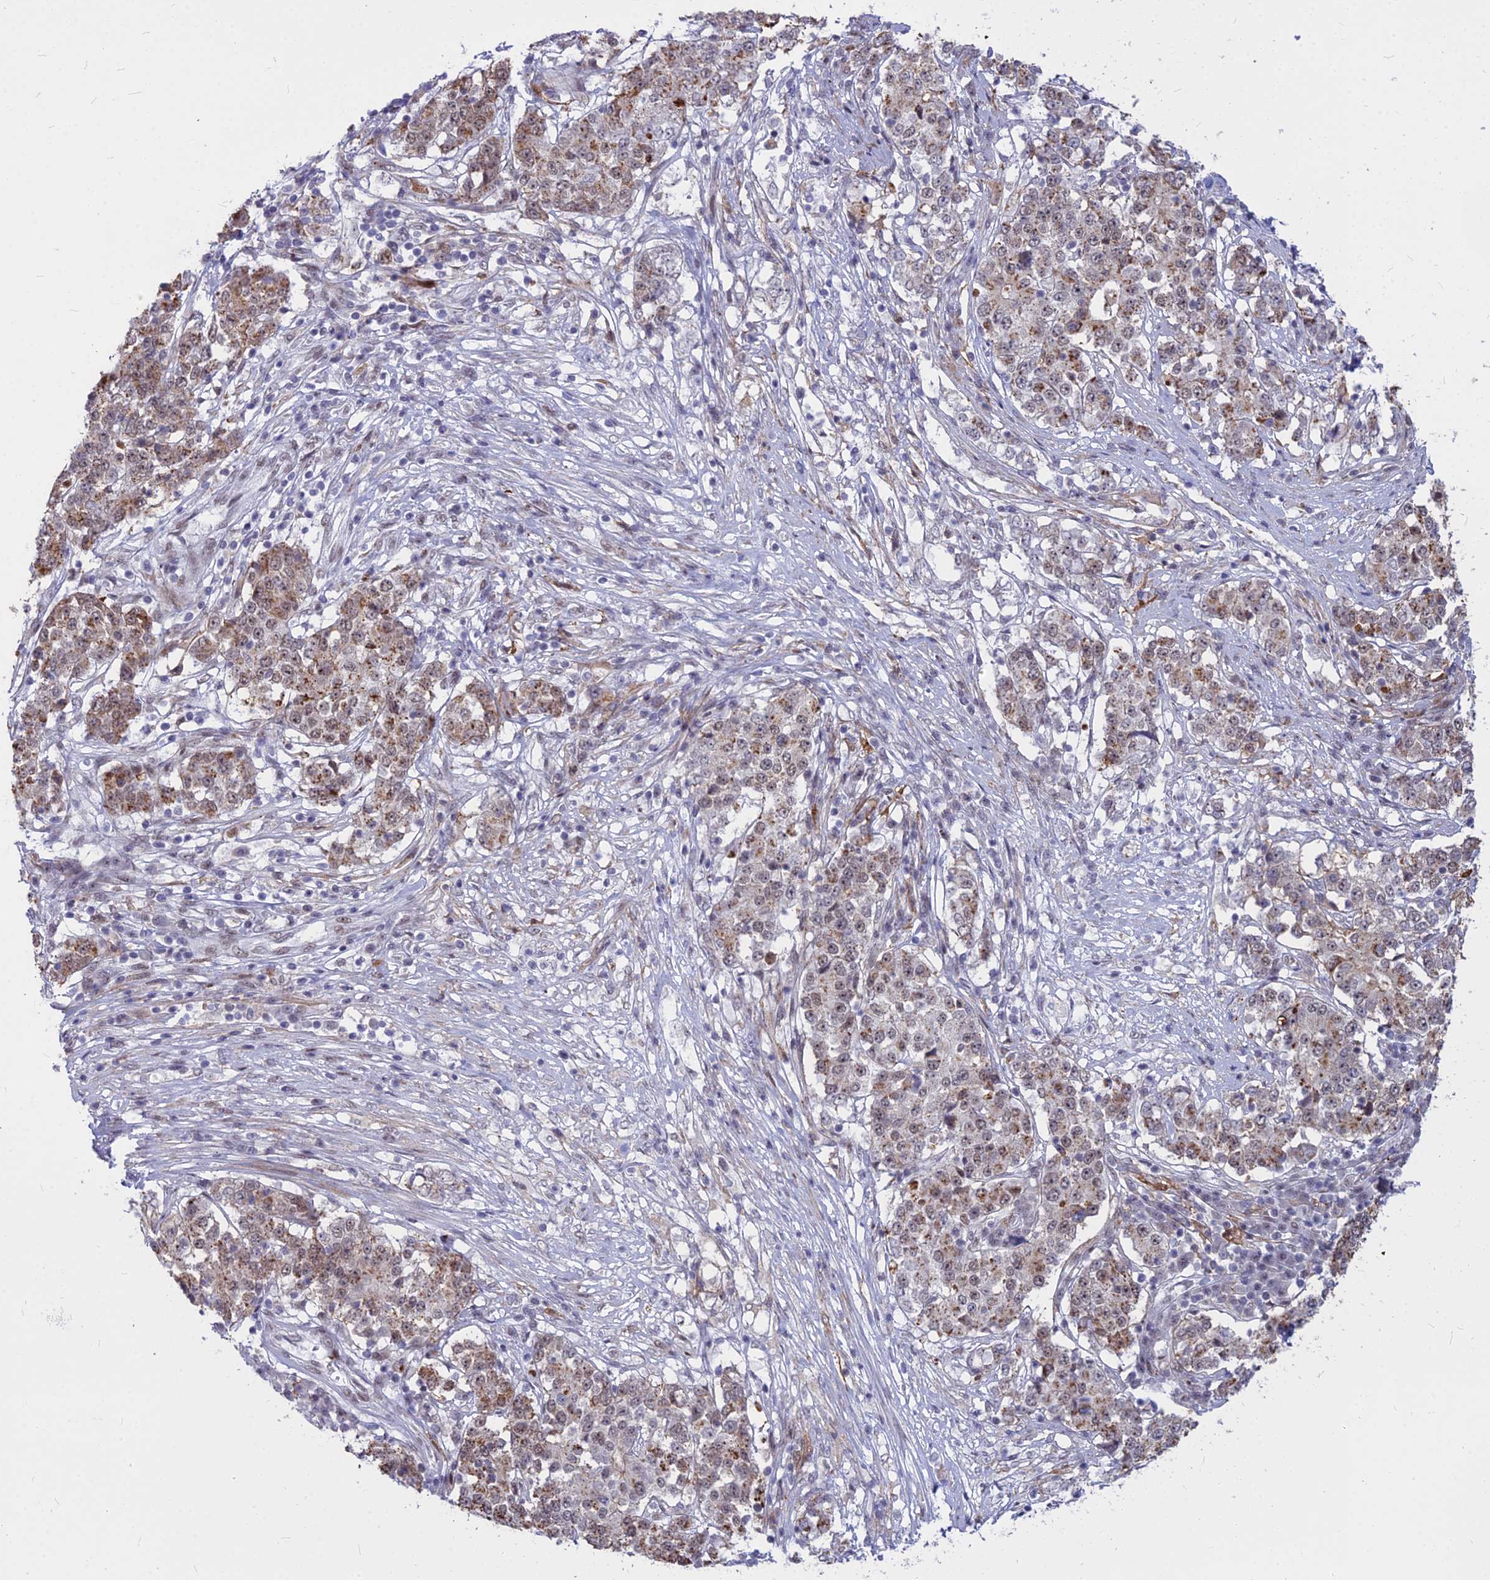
{"staining": {"intensity": "moderate", "quantity": "25%-75%", "location": "cytoplasmic/membranous"}, "tissue": "stomach cancer", "cell_type": "Tumor cells", "image_type": "cancer", "snomed": [{"axis": "morphology", "description": "Adenocarcinoma, NOS"}, {"axis": "topography", "description": "Stomach"}], "caption": "Immunohistochemical staining of human stomach adenocarcinoma exhibits medium levels of moderate cytoplasmic/membranous protein expression in approximately 25%-75% of tumor cells.", "gene": "ALG10", "patient": {"sex": "male", "age": 59}}